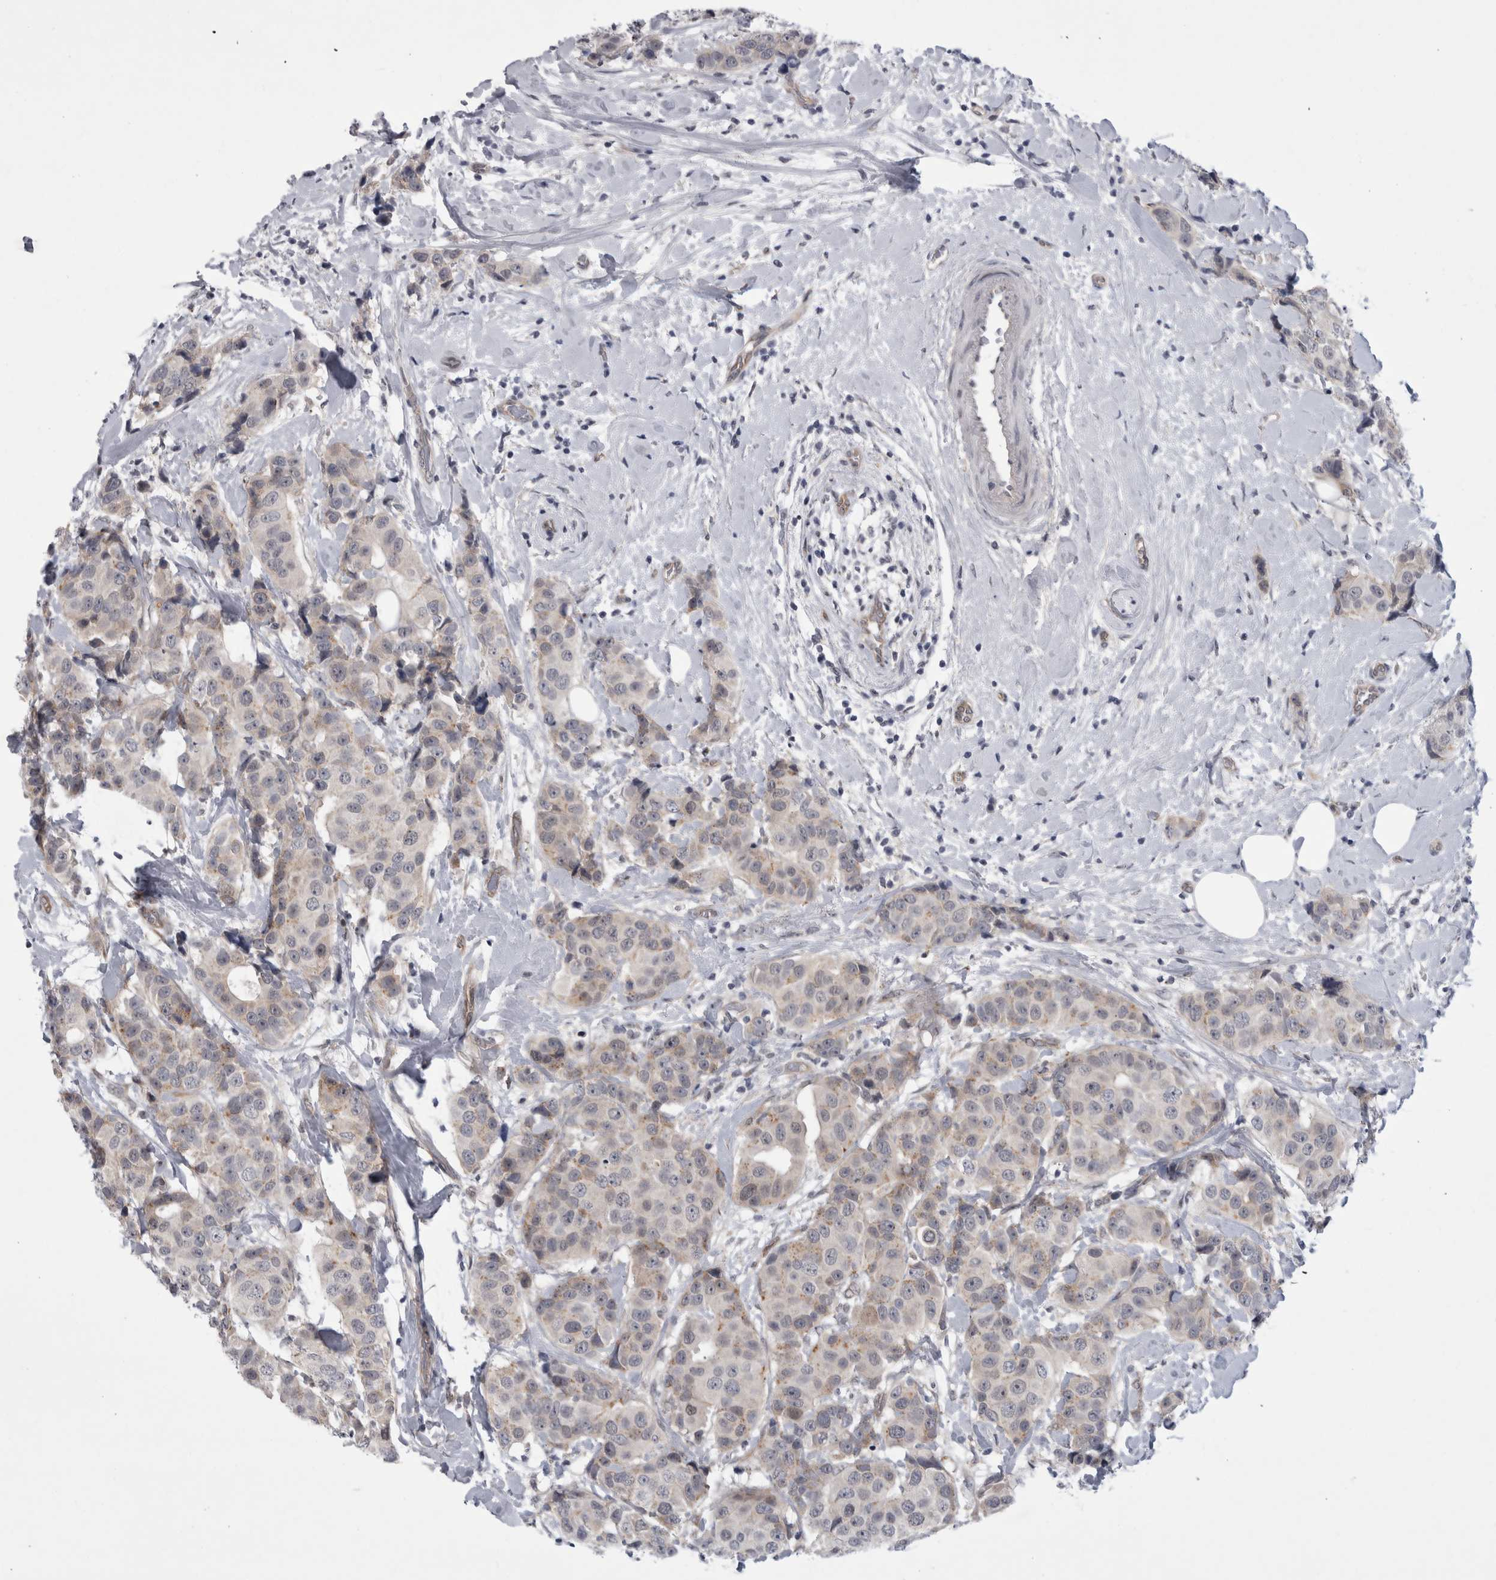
{"staining": {"intensity": "weak", "quantity": "<25%", "location": "cytoplasmic/membranous"}, "tissue": "breast cancer", "cell_type": "Tumor cells", "image_type": "cancer", "snomed": [{"axis": "morphology", "description": "Normal tissue, NOS"}, {"axis": "morphology", "description": "Duct carcinoma"}, {"axis": "topography", "description": "Breast"}], "caption": "Immunohistochemical staining of human breast cancer demonstrates no significant positivity in tumor cells.", "gene": "PARP11", "patient": {"sex": "female", "age": 39}}